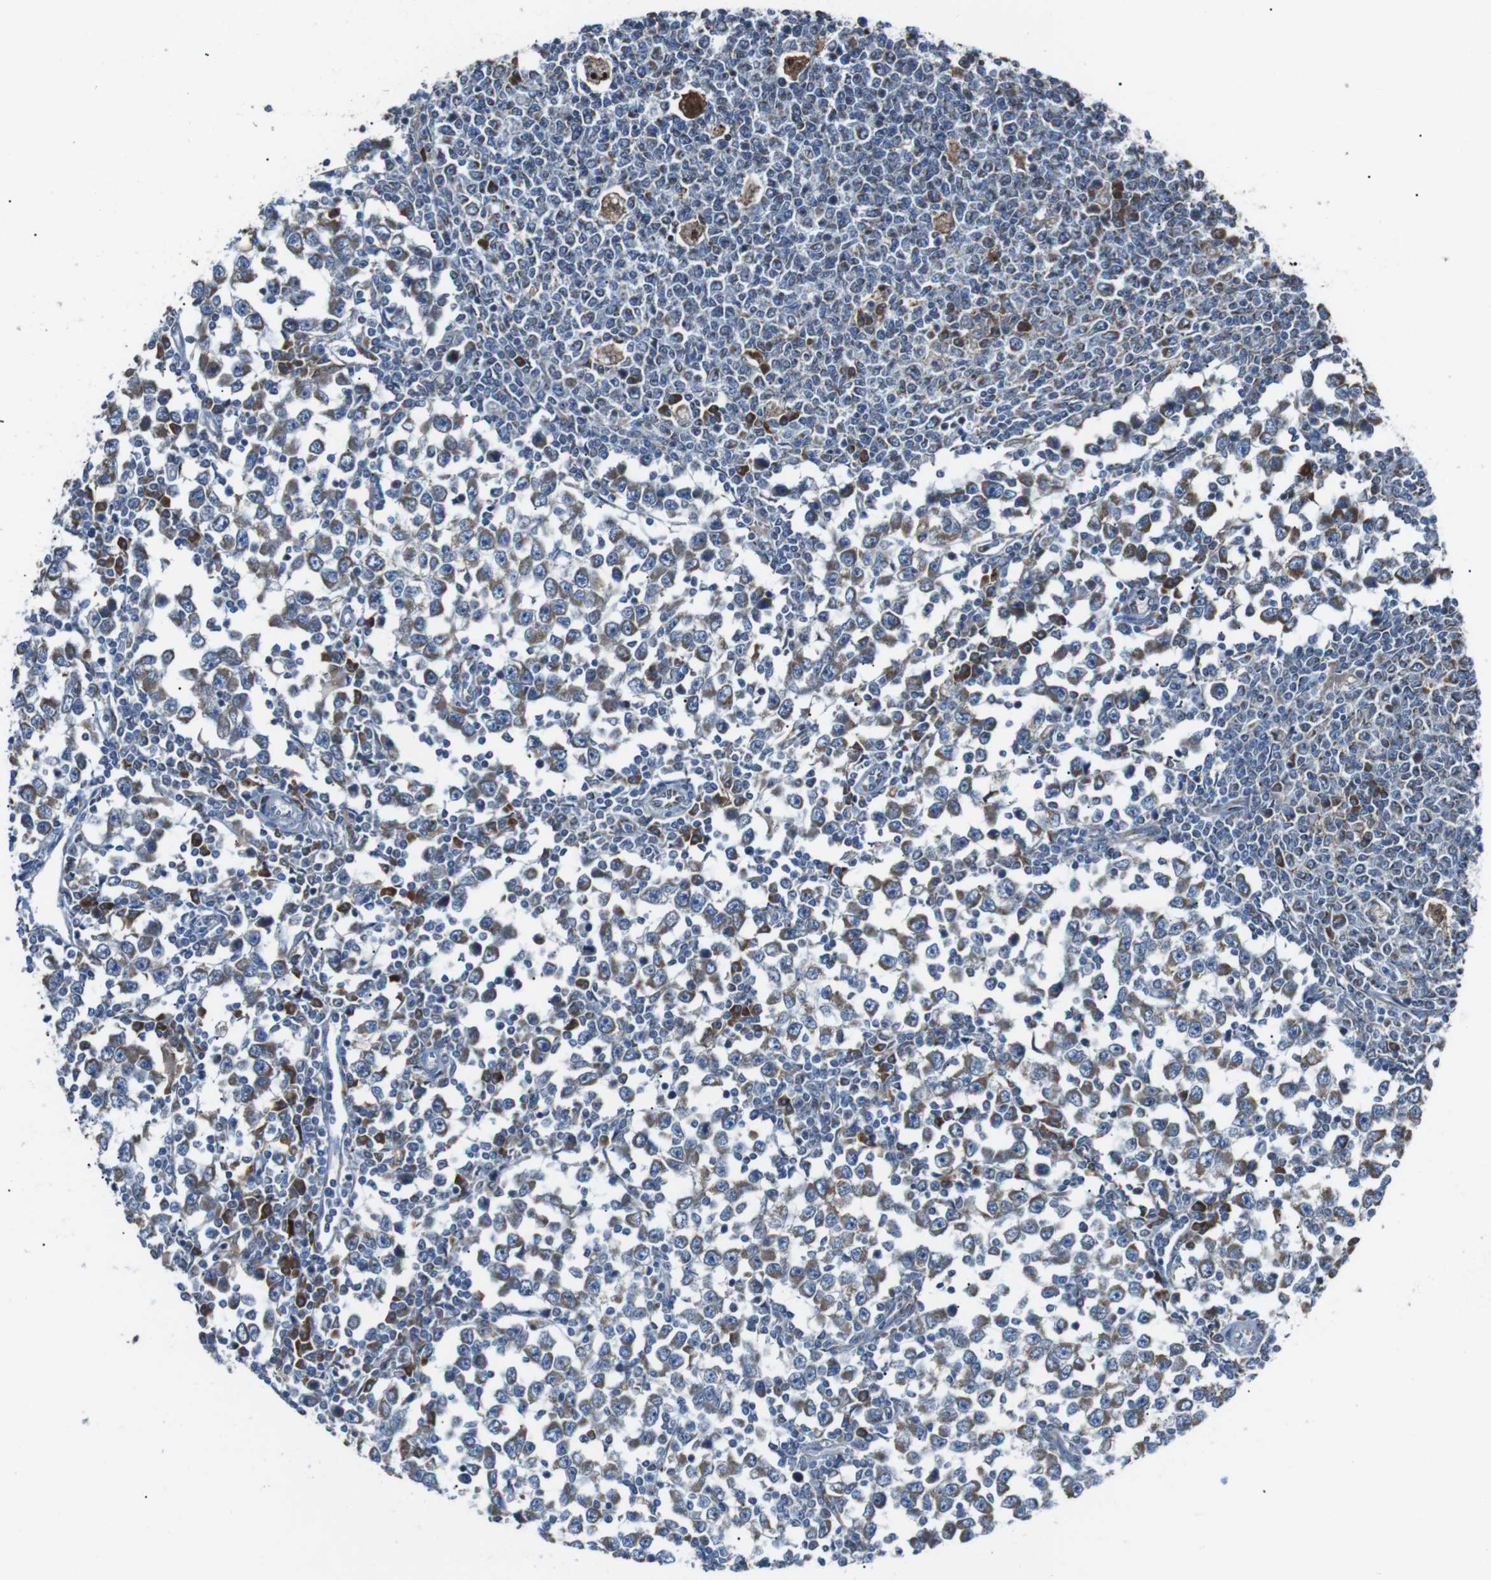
{"staining": {"intensity": "moderate", "quantity": "25%-75%", "location": "cytoplasmic/membranous"}, "tissue": "testis cancer", "cell_type": "Tumor cells", "image_type": "cancer", "snomed": [{"axis": "morphology", "description": "Seminoma, NOS"}, {"axis": "topography", "description": "Testis"}], "caption": "Testis seminoma stained for a protein (brown) exhibits moderate cytoplasmic/membranous positive positivity in about 25%-75% of tumor cells.", "gene": "CISD2", "patient": {"sex": "male", "age": 65}}